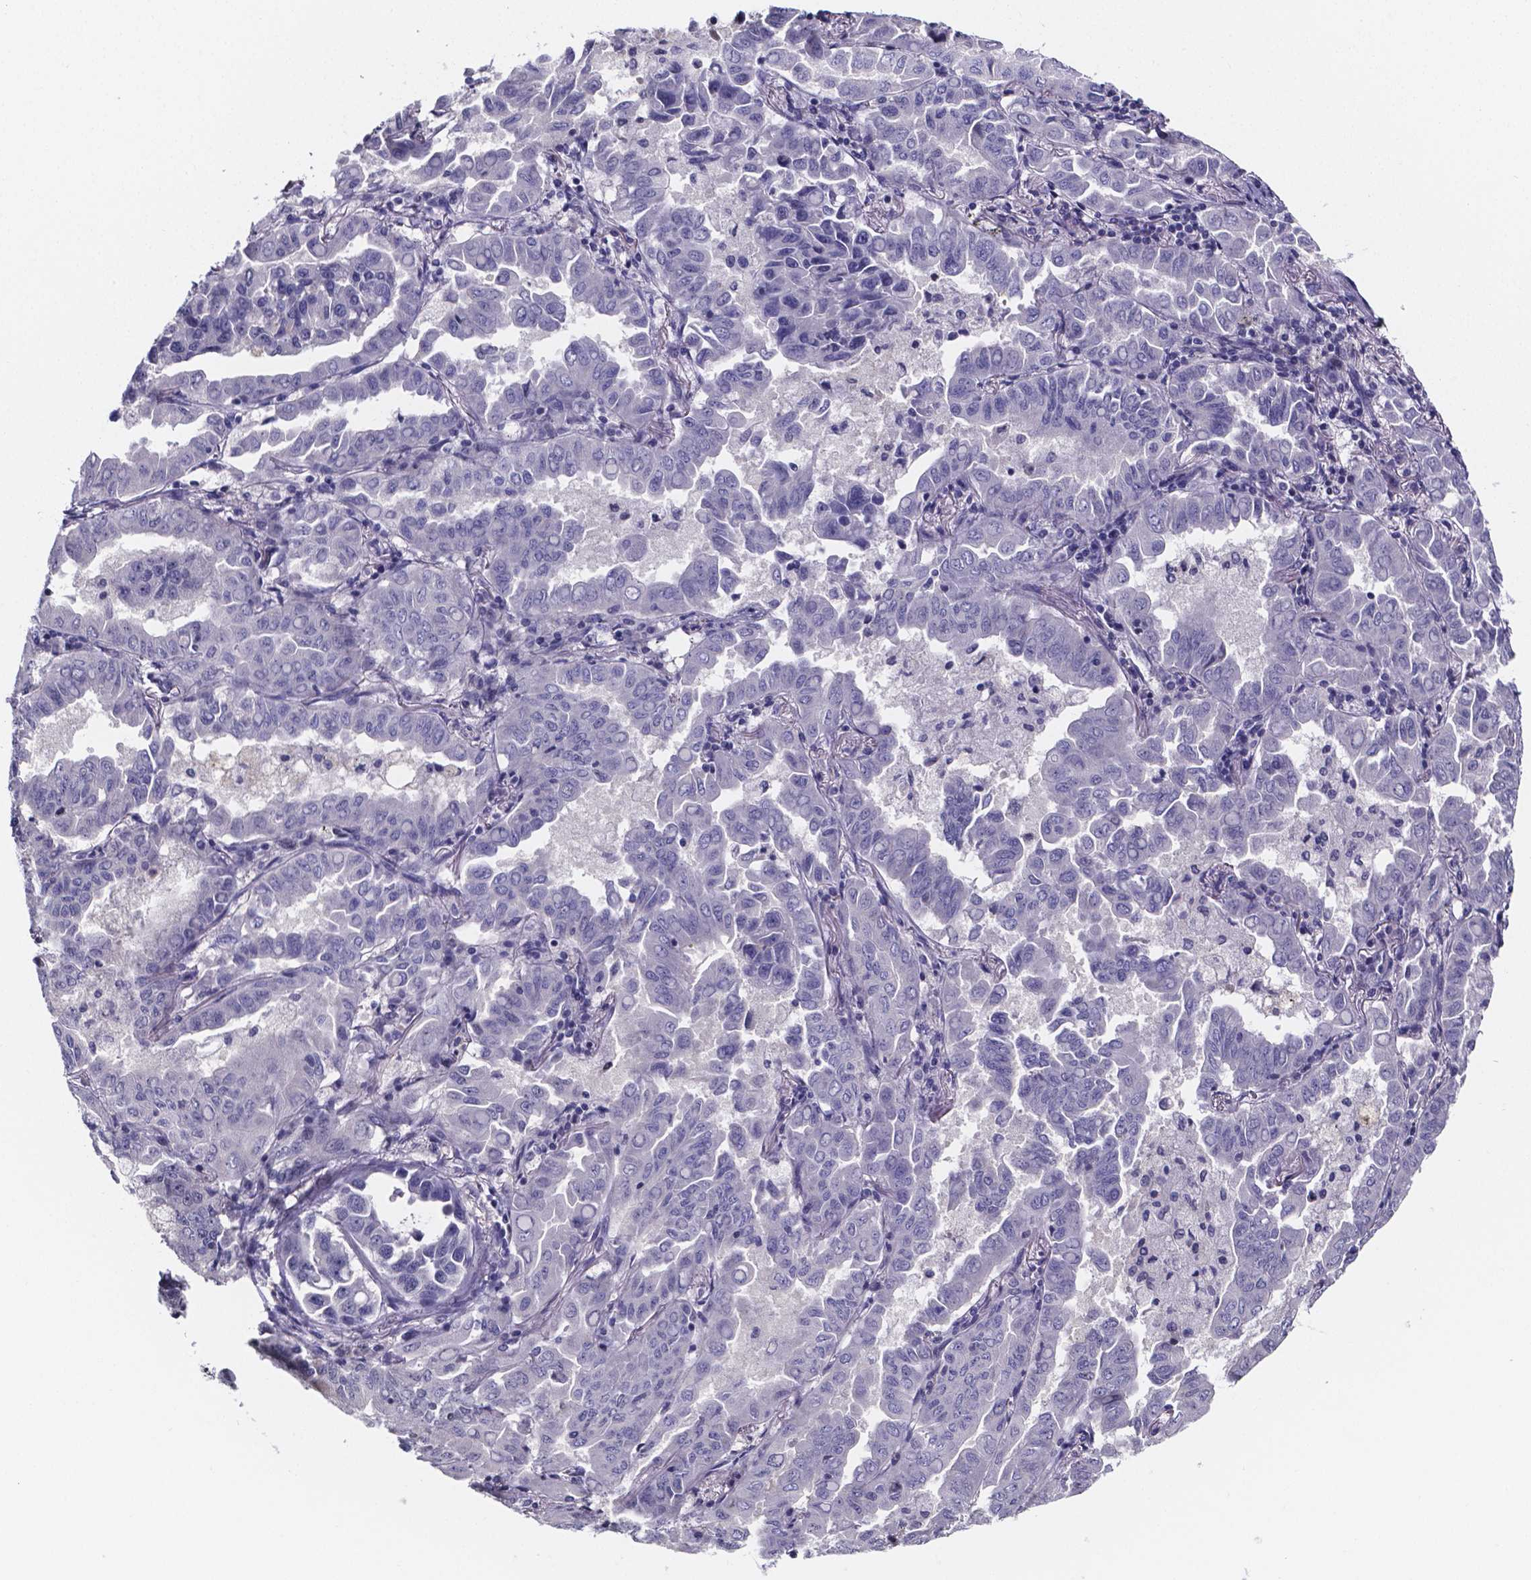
{"staining": {"intensity": "negative", "quantity": "none", "location": "none"}, "tissue": "lung cancer", "cell_type": "Tumor cells", "image_type": "cancer", "snomed": [{"axis": "morphology", "description": "Adenocarcinoma, NOS"}, {"axis": "topography", "description": "Lung"}], "caption": "High magnification brightfield microscopy of adenocarcinoma (lung) stained with DAB (brown) and counterstained with hematoxylin (blue): tumor cells show no significant positivity.", "gene": "IZUMO1", "patient": {"sex": "male", "age": 64}}